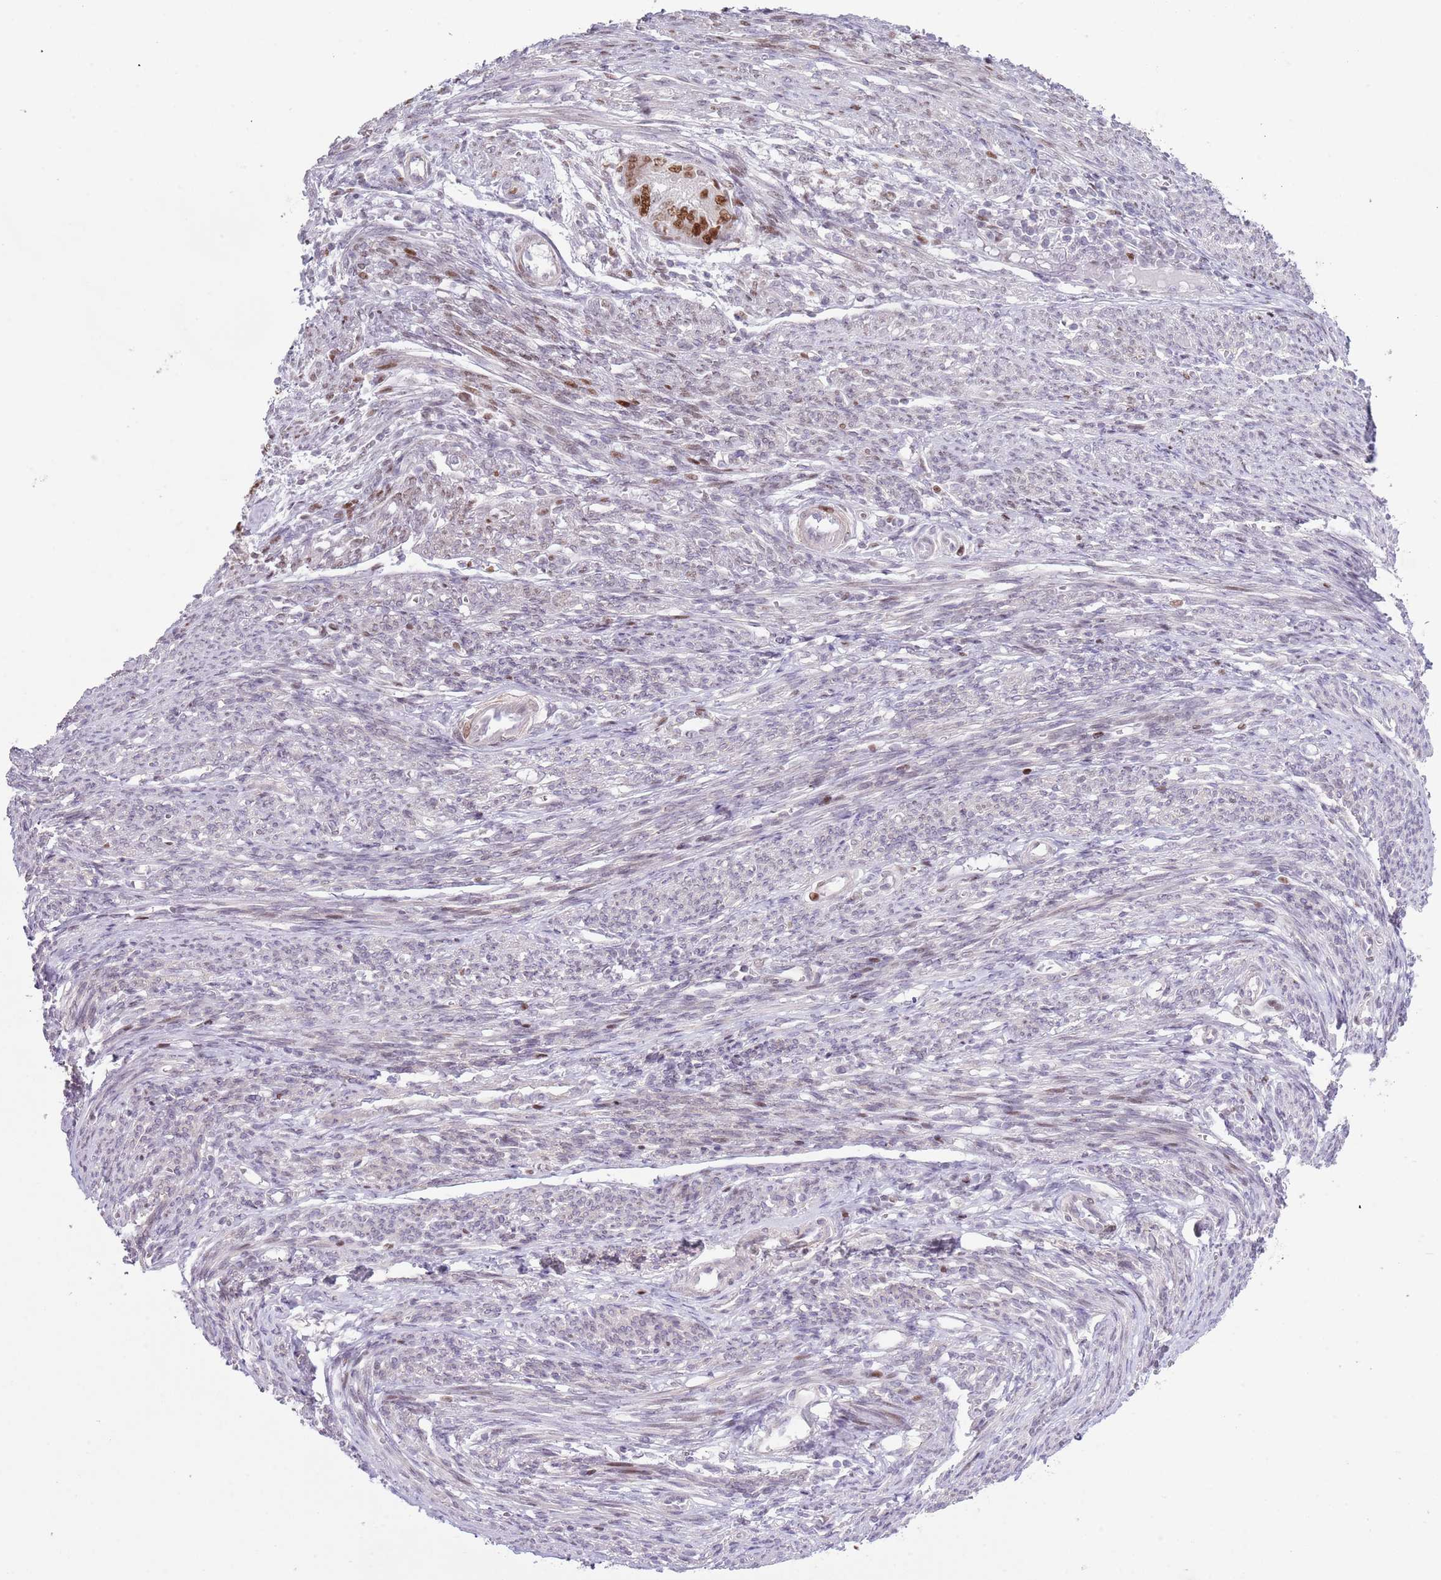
{"staining": {"intensity": "moderate", "quantity": ">75%", "location": "nuclear"}, "tissue": "endometrial cancer", "cell_type": "Tumor cells", "image_type": "cancer", "snomed": [{"axis": "morphology", "description": "Adenocarcinoma, NOS"}, {"axis": "topography", "description": "Endometrium"}], "caption": "Endometrial adenocarcinoma stained with immunohistochemistry (IHC) demonstrates moderate nuclear expression in approximately >75% of tumor cells. Nuclei are stained in blue.", "gene": "MFSD10", "patient": {"sex": "female", "age": 62}}